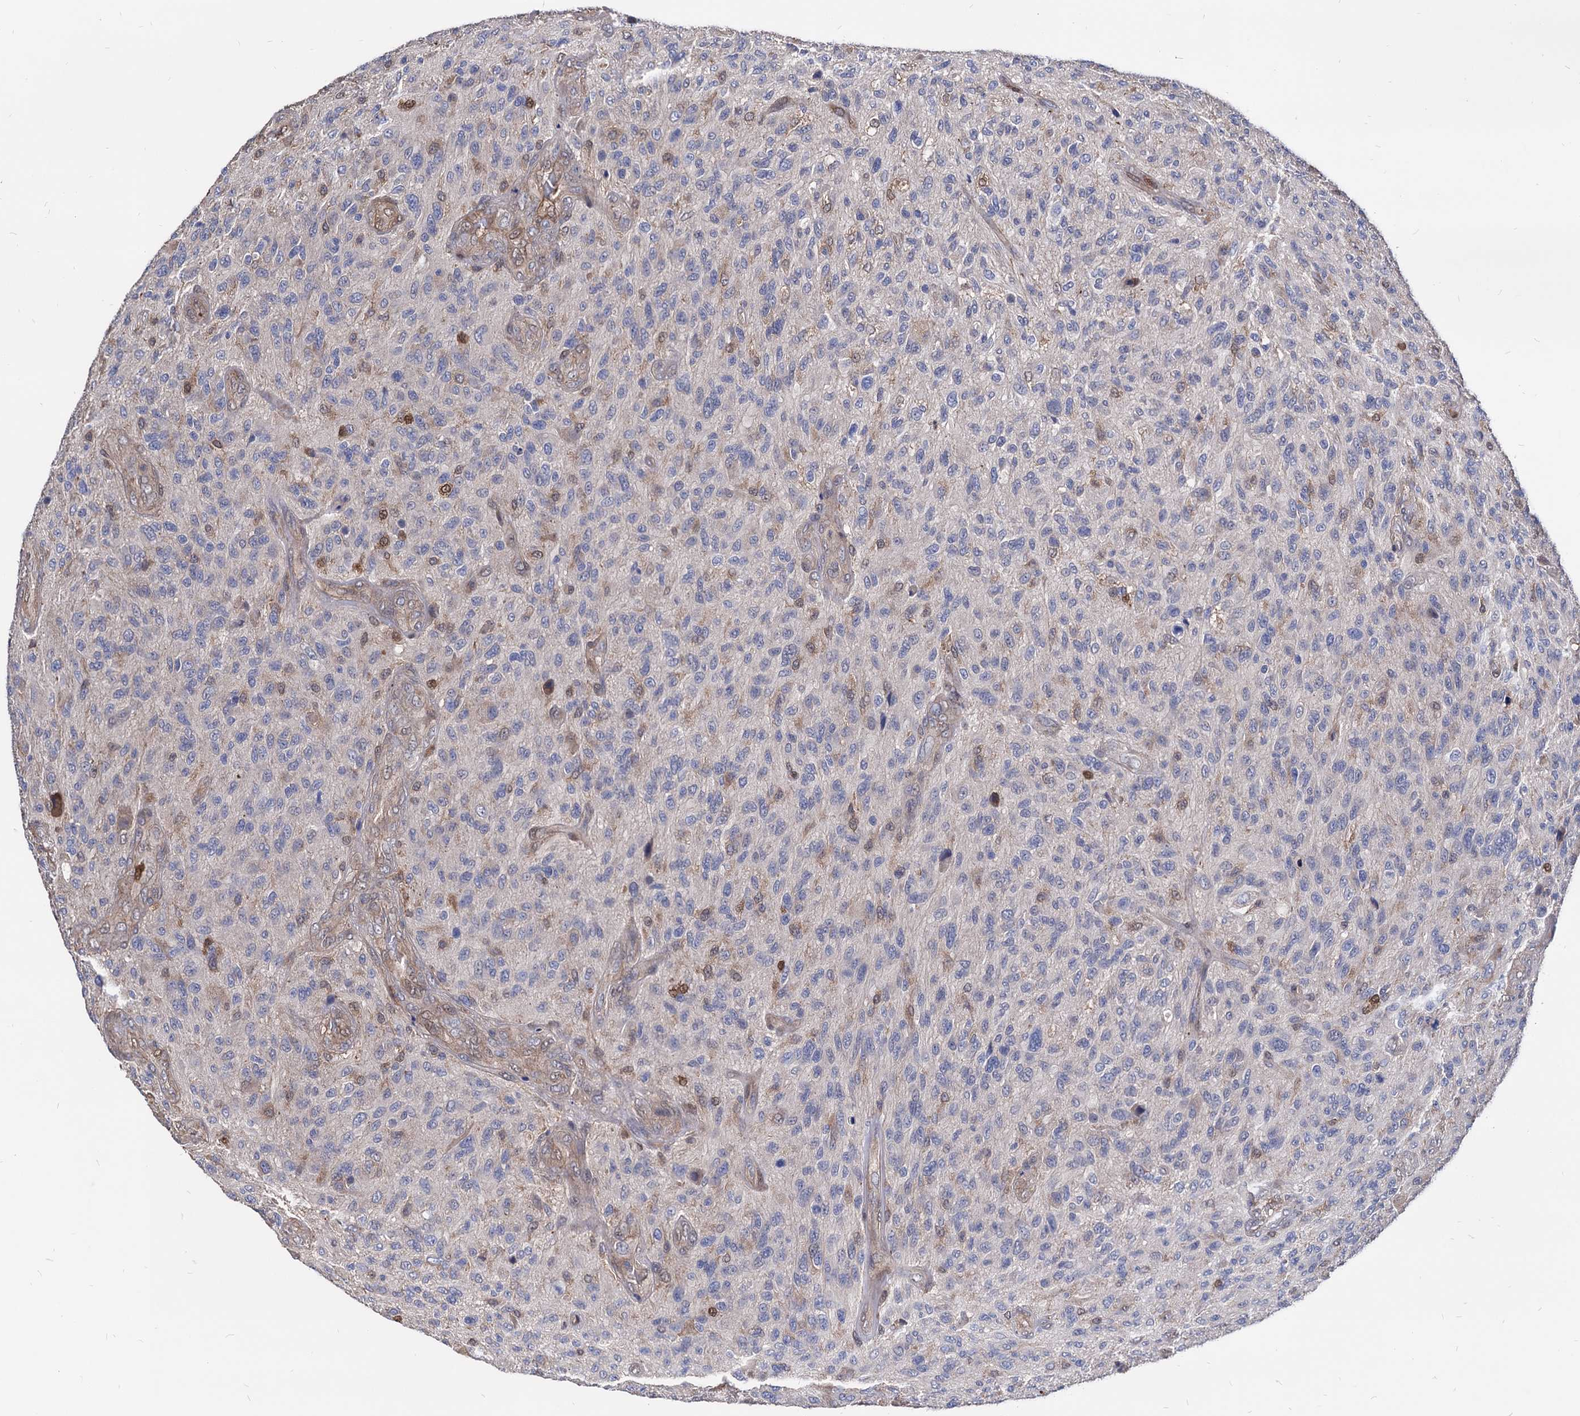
{"staining": {"intensity": "negative", "quantity": "none", "location": "none"}, "tissue": "glioma", "cell_type": "Tumor cells", "image_type": "cancer", "snomed": [{"axis": "morphology", "description": "Glioma, malignant, High grade"}, {"axis": "topography", "description": "Brain"}], "caption": "Micrograph shows no significant protein expression in tumor cells of malignant high-grade glioma.", "gene": "CPPED1", "patient": {"sex": "male", "age": 47}}